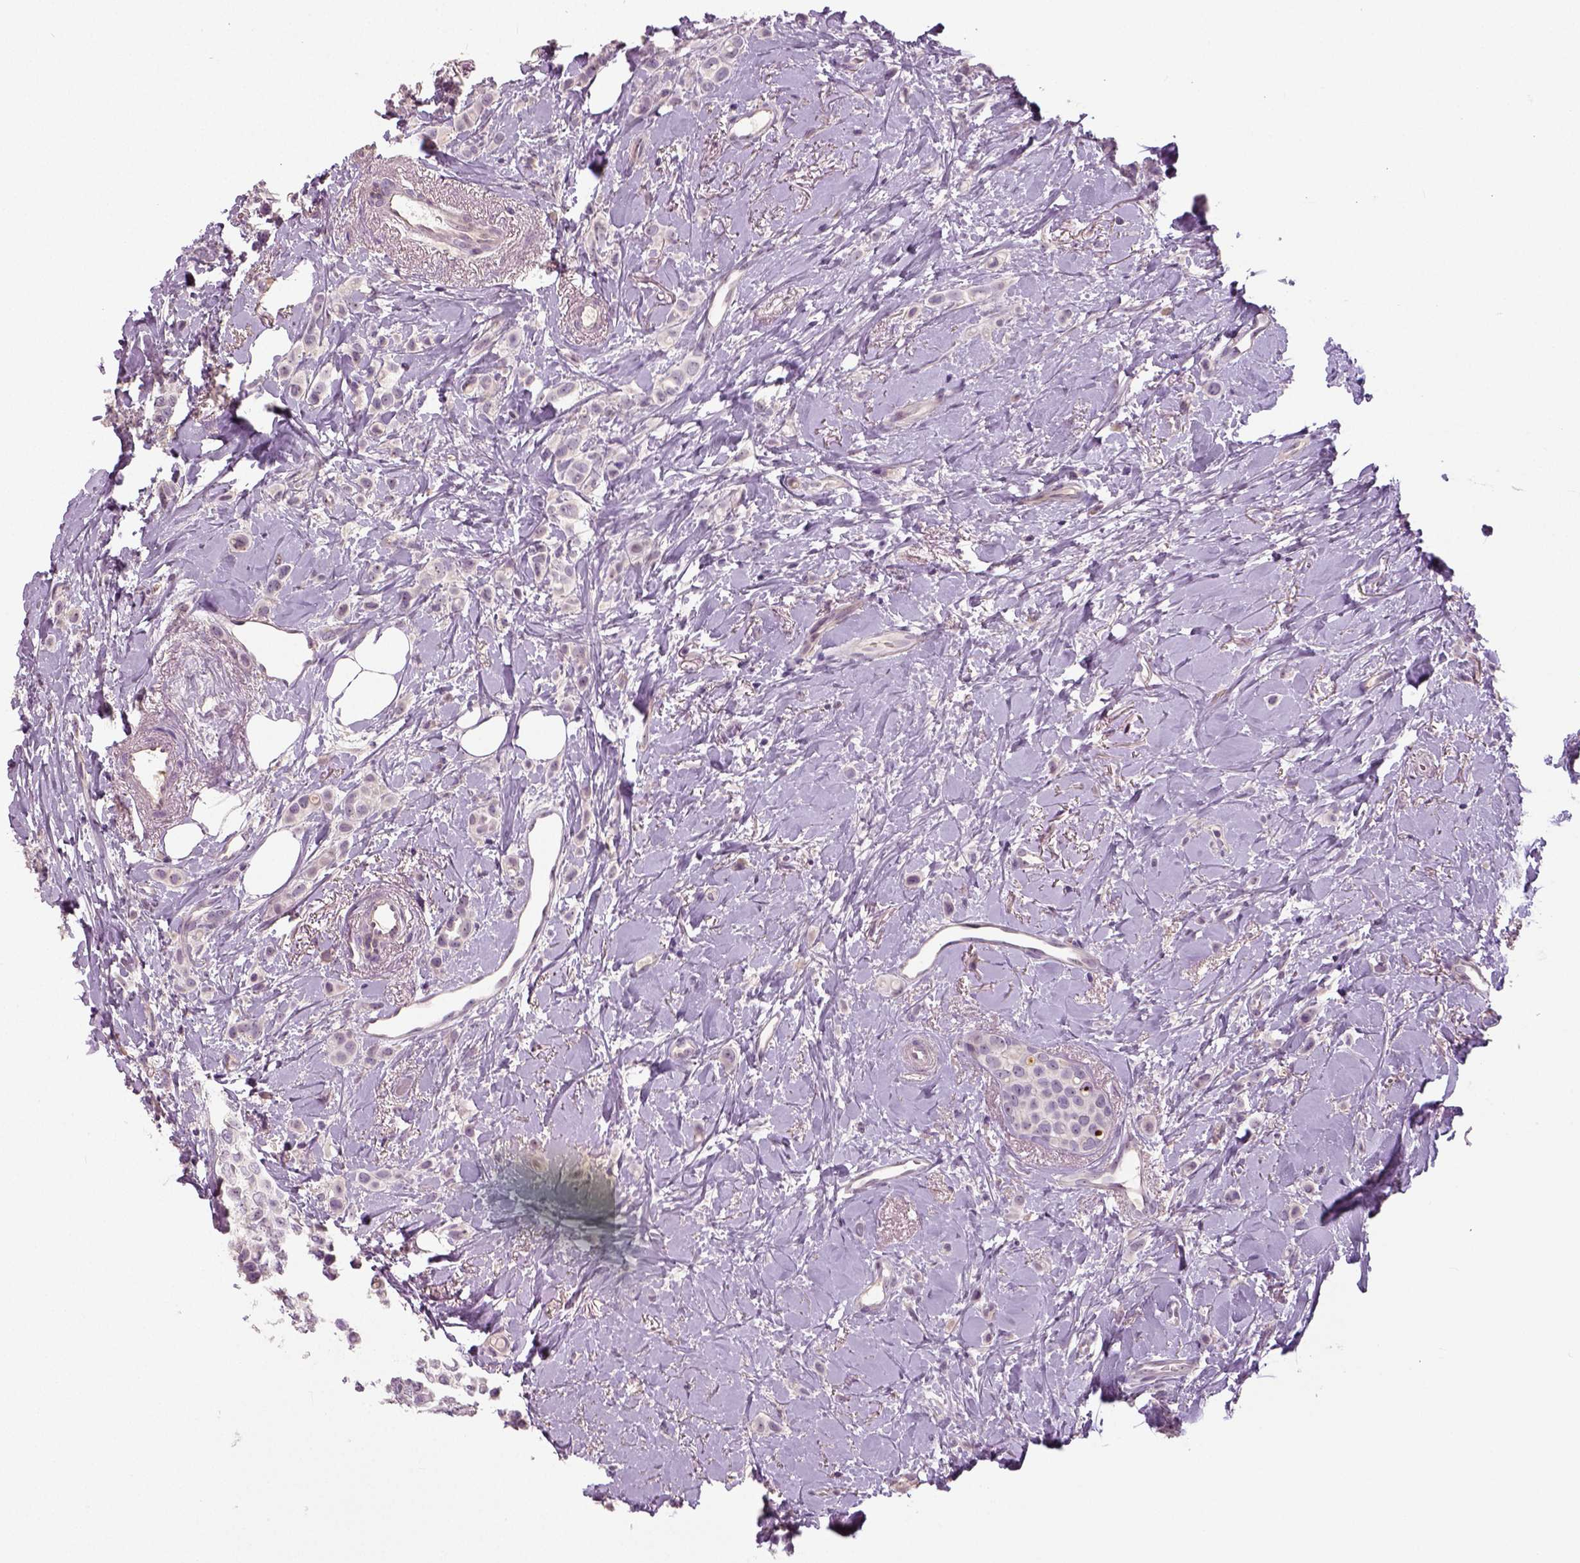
{"staining": {"intensity": "negative", "quantity": "none", "location": "none"}, "tissue": "breast cancer", "cell_type": "Tumor cells", "image_type": "cancer", "snomed": [{"axis": "morphology", "description": "Lobular carcinoma"}, {"axis": "topography", "description": "Breast"}], "caption": "IHC micrograph of neoplastic tissue: breast cancer stained with DAB (3,3'-diaminobenzidine) shows no significant protein positivity in tumor cells. Nuclei are stained in blue.", "gene": "NECAB1", "patient": {"sex": "female", "age": 66}}